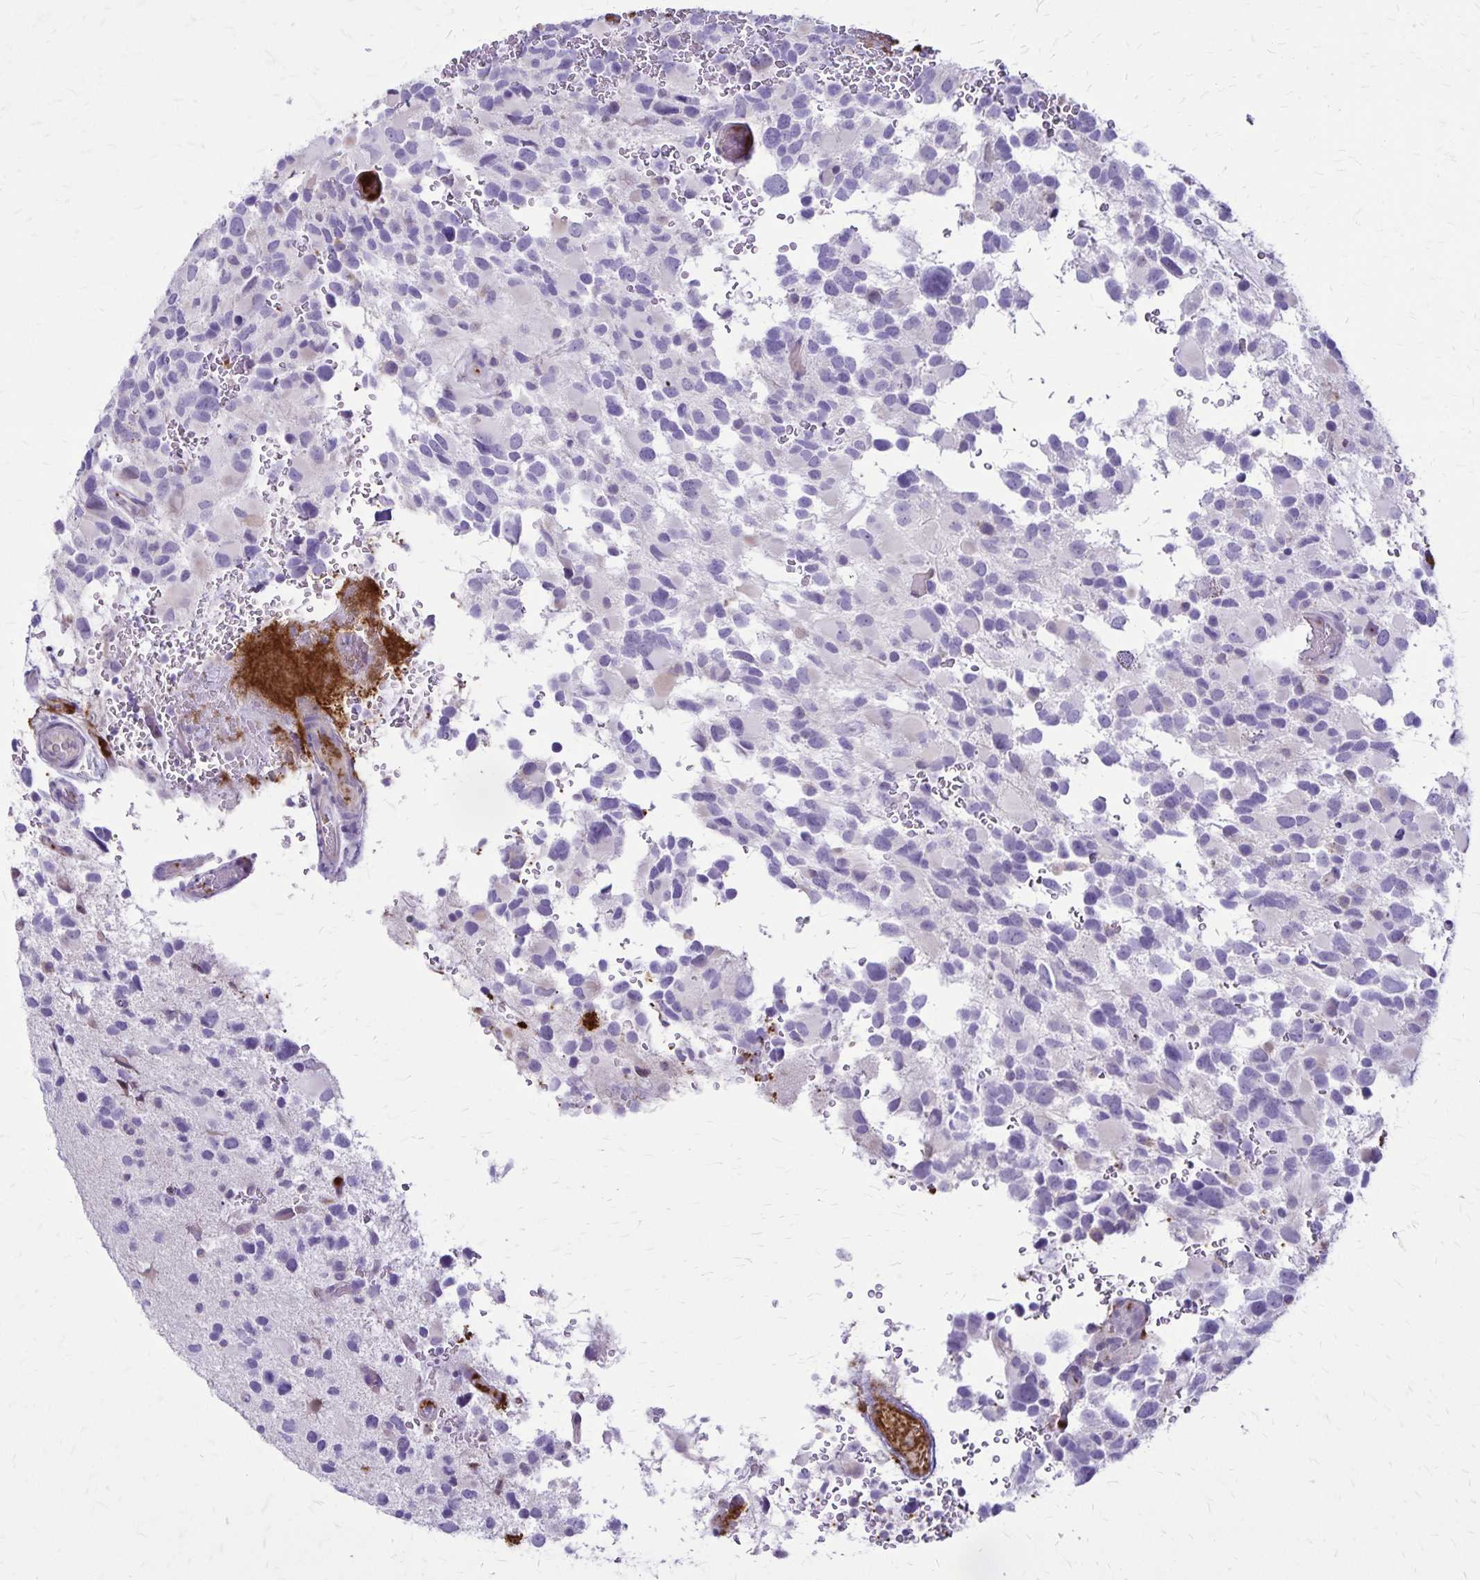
{"staining": {"intensity": "negative", "quantity": "none", "location": "none"}, "tissue": "glioma", "cell_type": "Tumor cells", "image_type": "cancer", "snomed": [{"axis": "morphology", "description": "Glioma, malignant, Low grade"}, {"axis": "topography", "description": "Brain"}], "caption": "Human malignant glioma (low-grade) stained for a protein using immunohistochemistry reveals no positivity in tumor cells.", "gene": "GP9", "patient": {"sex": "female", "age": 32}}